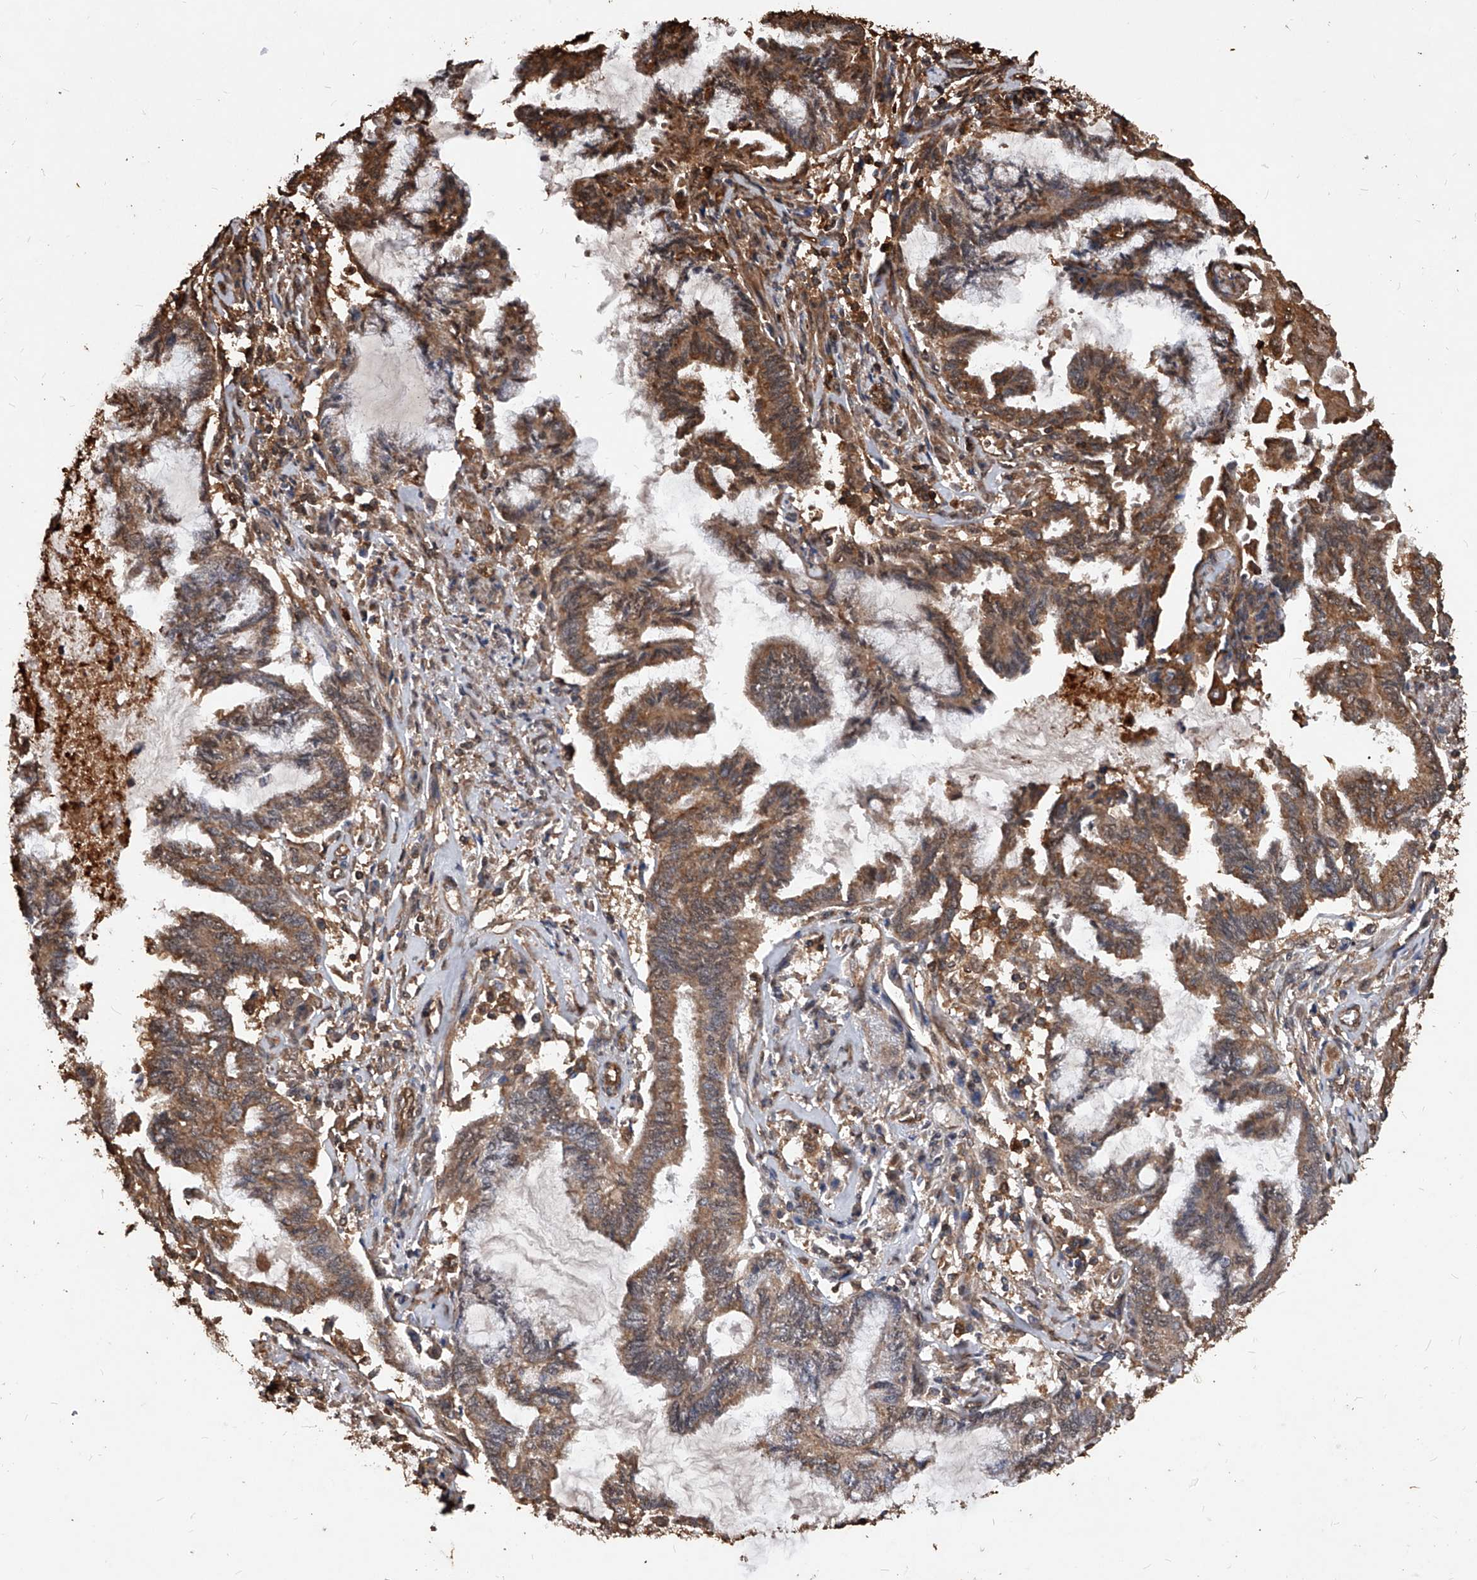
{"staining": {"intensity": "moderate", "quantity": ">75%", "location": "cytoplasmic/membranous"}, "tissue": "endometrial cancer", "cell_type": "Tumor cells", "image_type": "cancer", "snomed": [{"axis": "morphology", "description": "Adenocarcinoma, NOS"}, {"axis": "topography", "description": "Endometrium"}], "caption": "High-power microscopy captured an immunohistochemistry photomicrograph of endometrial adenocarcinoma, revealing moderate cytoplasmic/membranous expression in approximately >75% of tumor cells.", "gene": "UCP2", "patient": {"sex": "female", "age": 86}}